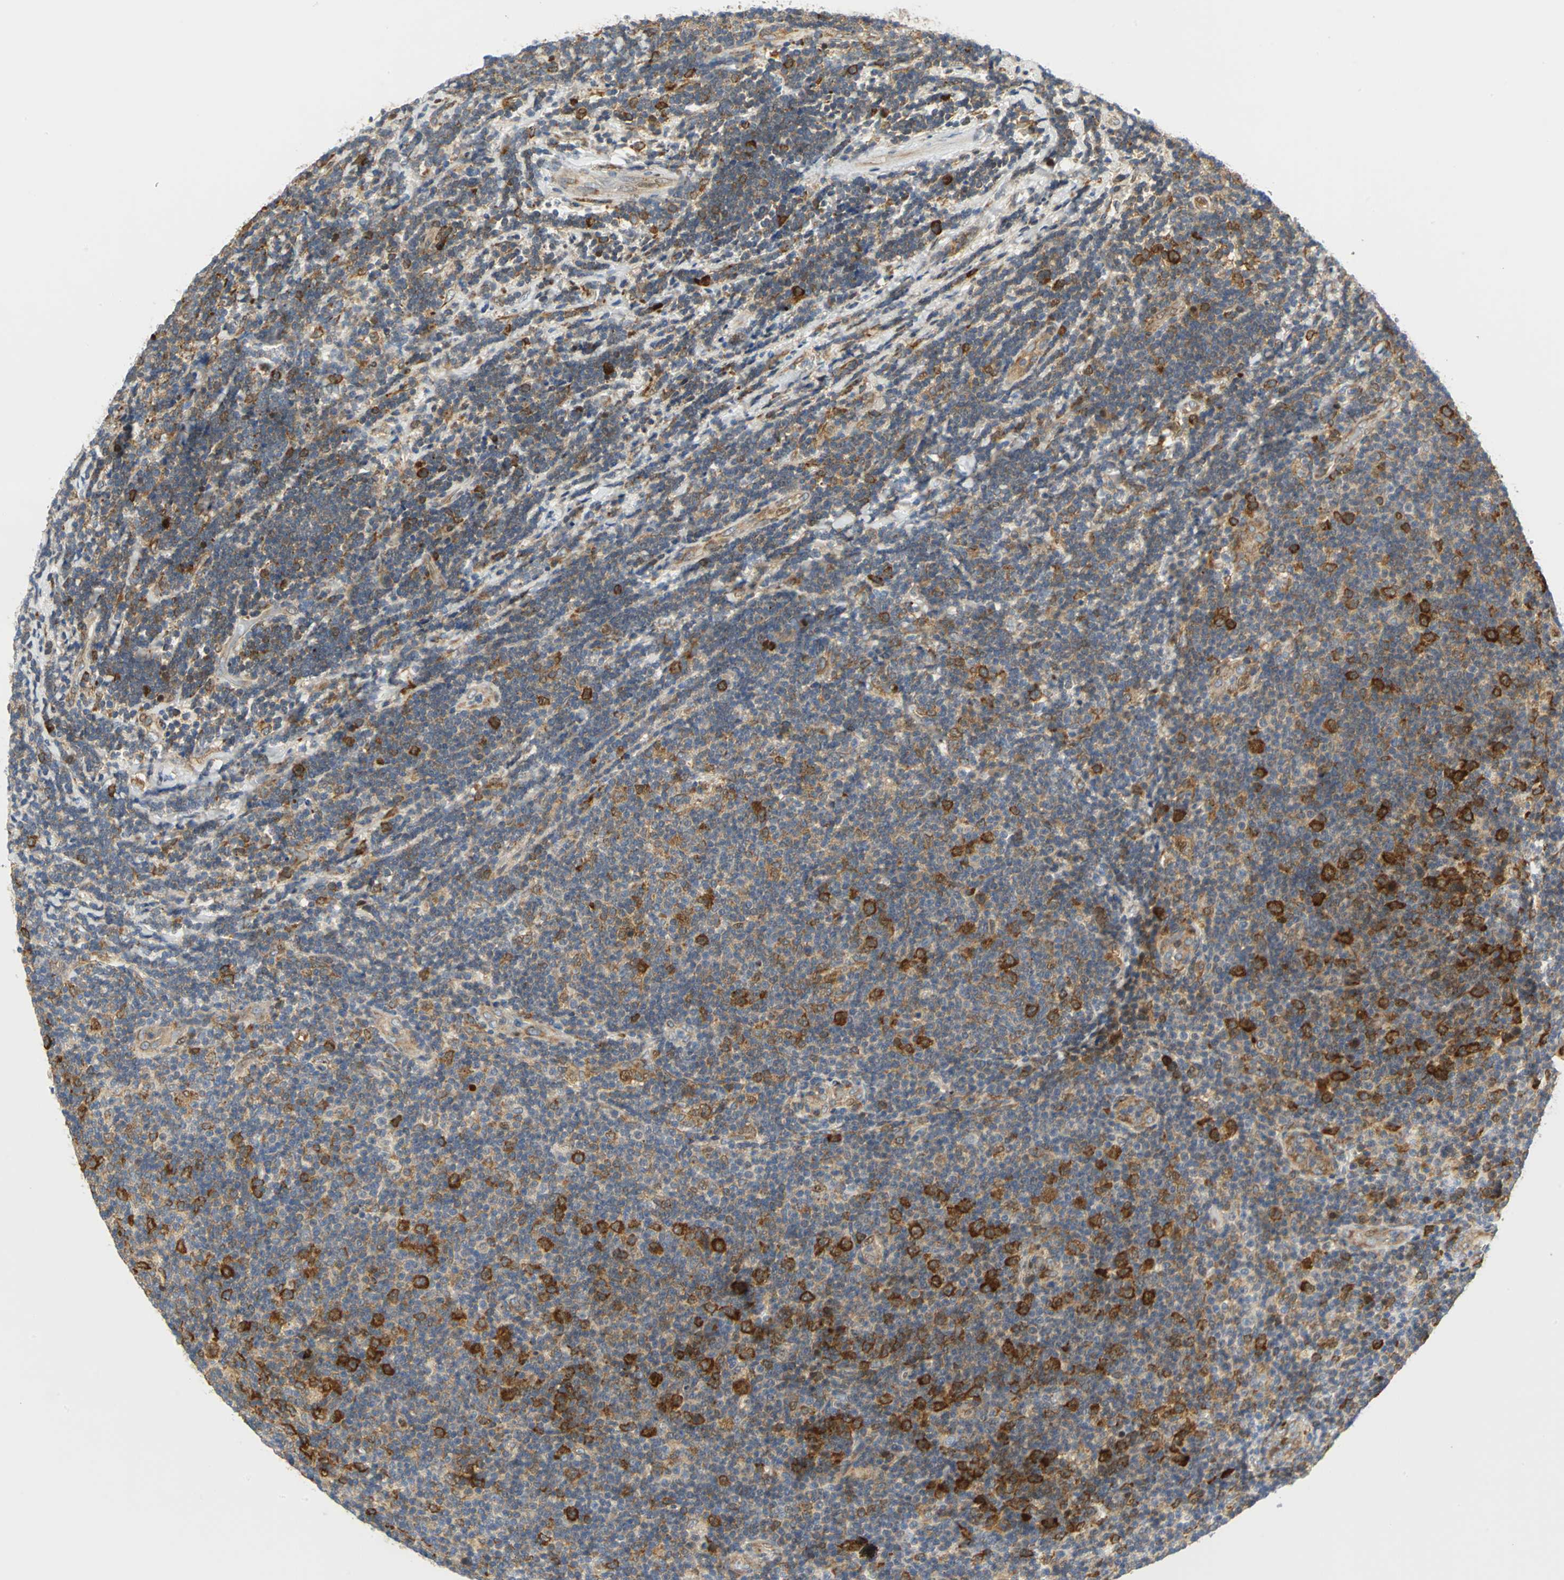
{"staining": {"intensity": "strong", "quantity": ">75%", "location": "cytoplasmic/membranous"}, "tissue": "lymphoma", "cell_type": "Tumor cells", "image_type": "cancer", "snomed": [{"axis": "morphology", "description": "Malignant lymphoma, non-Hodgkin's type, Low grade"}, {"axis": "topography", "description": "Lymph node"}], "caption": "Protein expression analysis of human lymphoma reveals strong cytoplasmic/membranous positivity in about >75% of tumor cells.", "gene": "YBX1", "patient": {"sex": "male", "age": 83}}